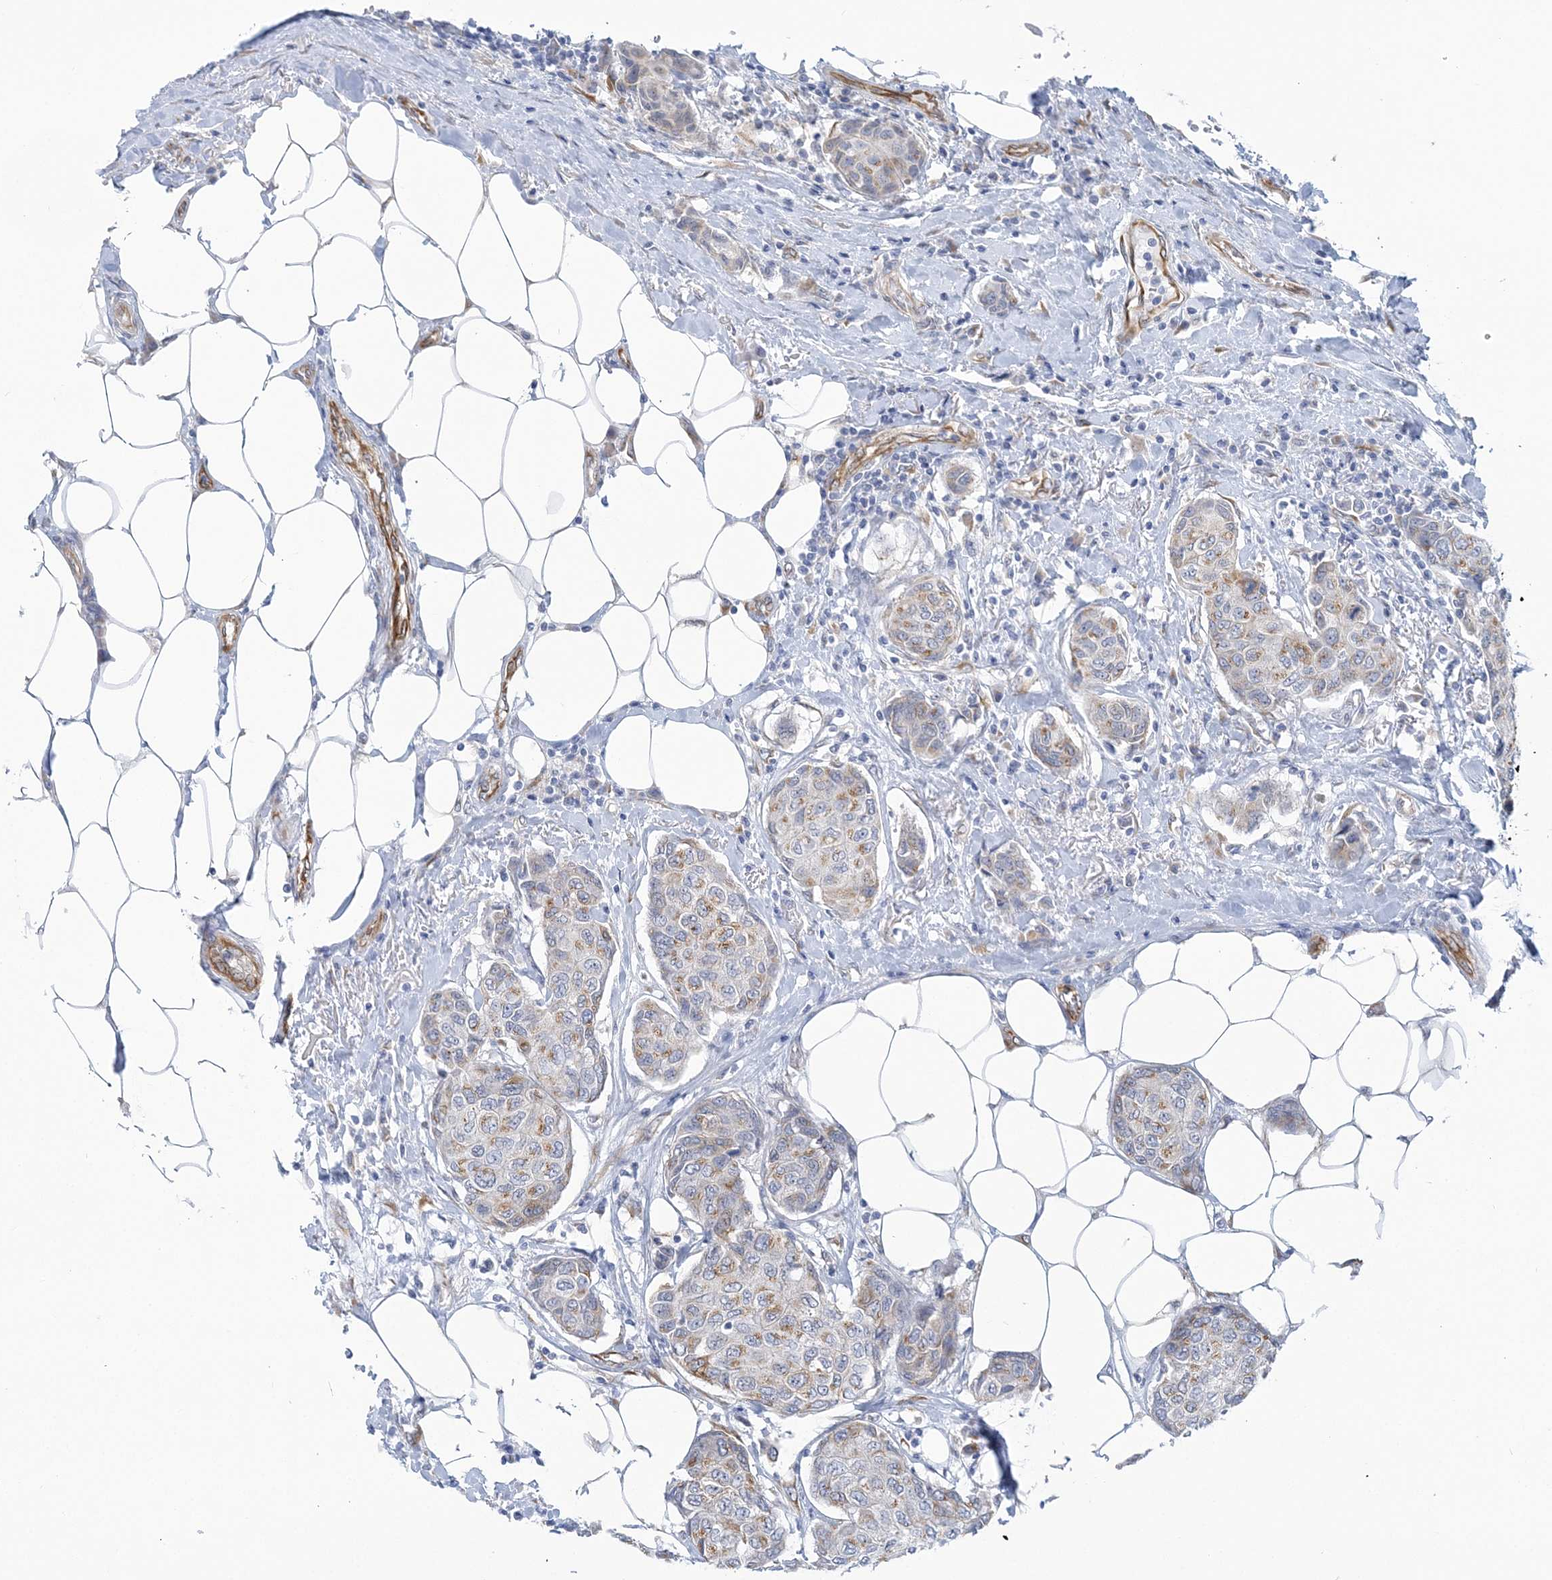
{"staining": {"intensity": "weak", "quantity": "25%-75%", "location": "cytoplasmic/membranous"}, "tissue": "breast cancer", "cell_type": "Tumor cells", "image_type": "cancer", "snomed": [{"axis": "morphology", "description": "Duct carcinoma"}, {"axis": "topography", "description": "Breast"}], "caption": "Immunohistochemistry (DAB (3,3'-diaminobenzidine)) staining of breast infiltrating ductal carcinoma demonstrates weak cytoplasmic/membranous protein staining in approximately 25%-75% of tumor cells. (IHC, brightfield microscopy, high magnification).", "gene": "PLEKHG4B", "patient": {"sex": "female", "age": 80}}